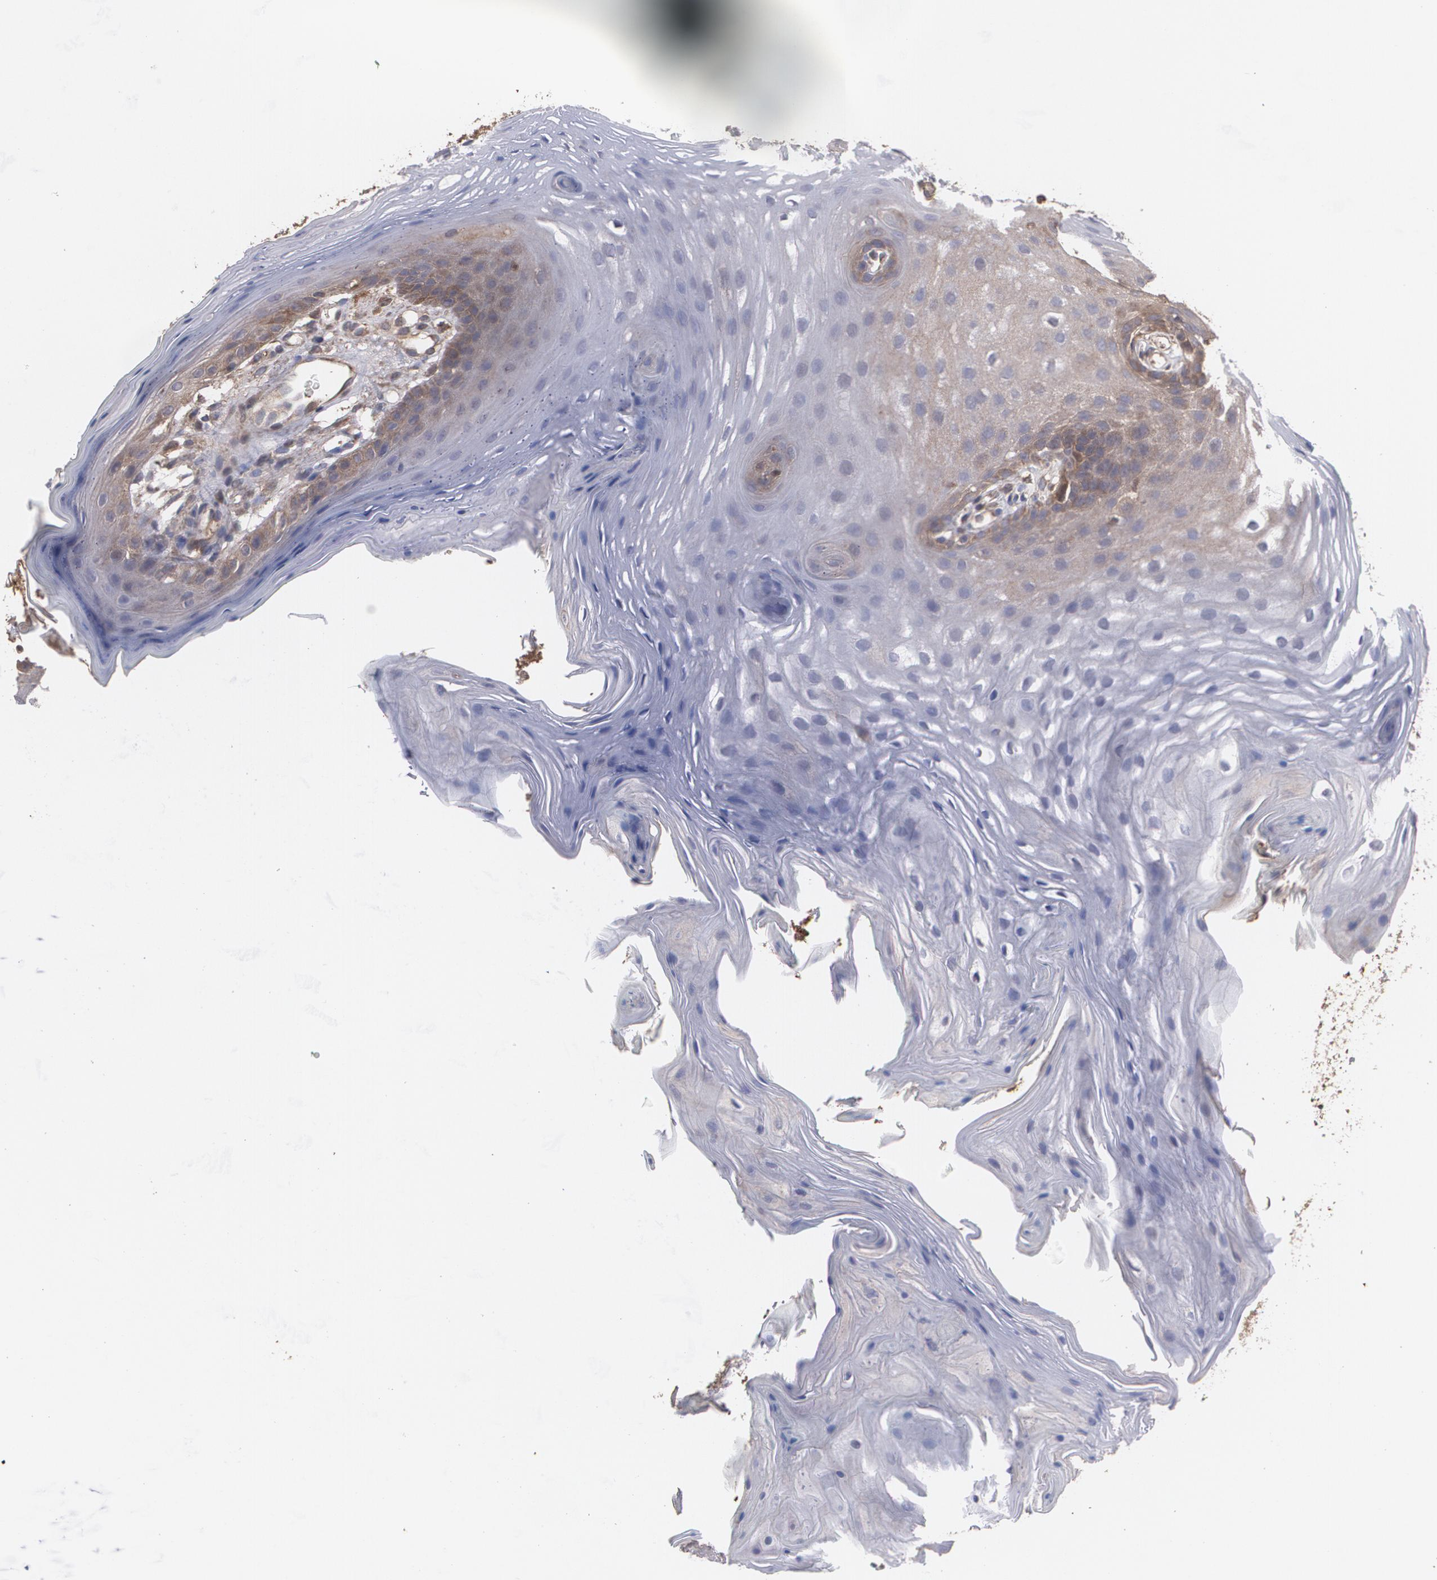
{"staining": {"intensity": "moderate", "quantity": "<25%", "location": "cytoplasmic/membranous"}, "tissue": "oral mucosa", "cell_type": "Squamous epithelial cells", "image_type": "normal", "snomed": [{"axis": "morphology", "description": "Normal tissue, NOS"}, {"axis": "topography", "description": "Oral tissue"}], "caption": "A micrograph showing moderate cytoplasmic/membranous expression in approximately <25% of squamous epithelial cells in normal oral mucosa, as visualized by brown immunohistochemical staining.", "gene": "PON1", "patient": {"sex": "male", "age": 62}}